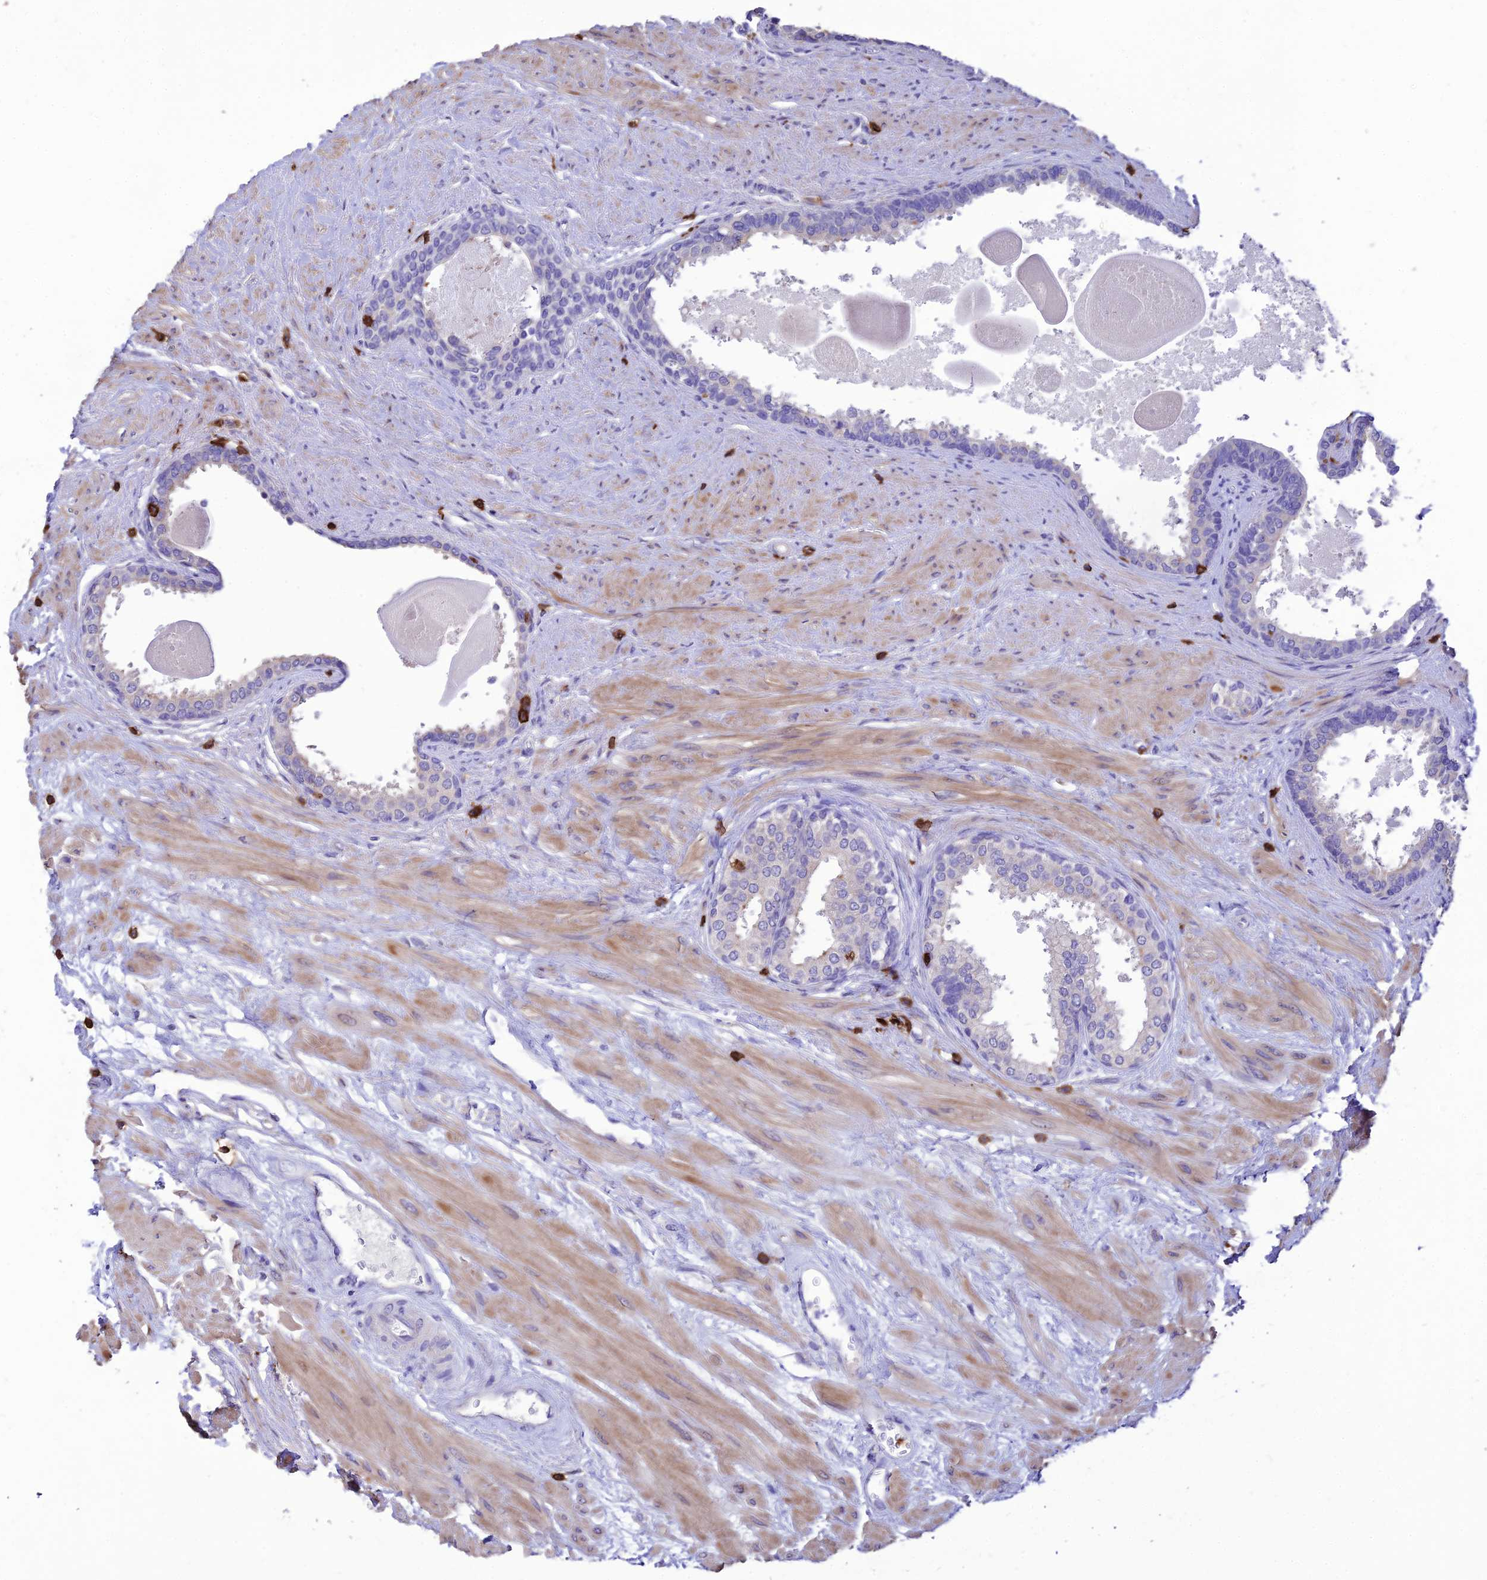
{"staining": {"intensity": "negative", "quantity": "none", "location": "none"}, "tissue": "prostate", "cell_type": "Glandular cells", "image_type": "normal", "snomed": [{"axis": "morphology", "description": "Normal tissue, NOS"}, {"axis": "topography", "description": "Prostate"}], "caption": "An image of human prostate is negative for staining in glandular cells. The staining was performed using DAB (3,3'-diaminobenzidine) to visualize the protein expression in brown, while the nuclei were stained in blue with hematoxylin (Magnification: 20x).", "gene": "PTPRCAP", "patient": {"sex": "male", "age": 57}}